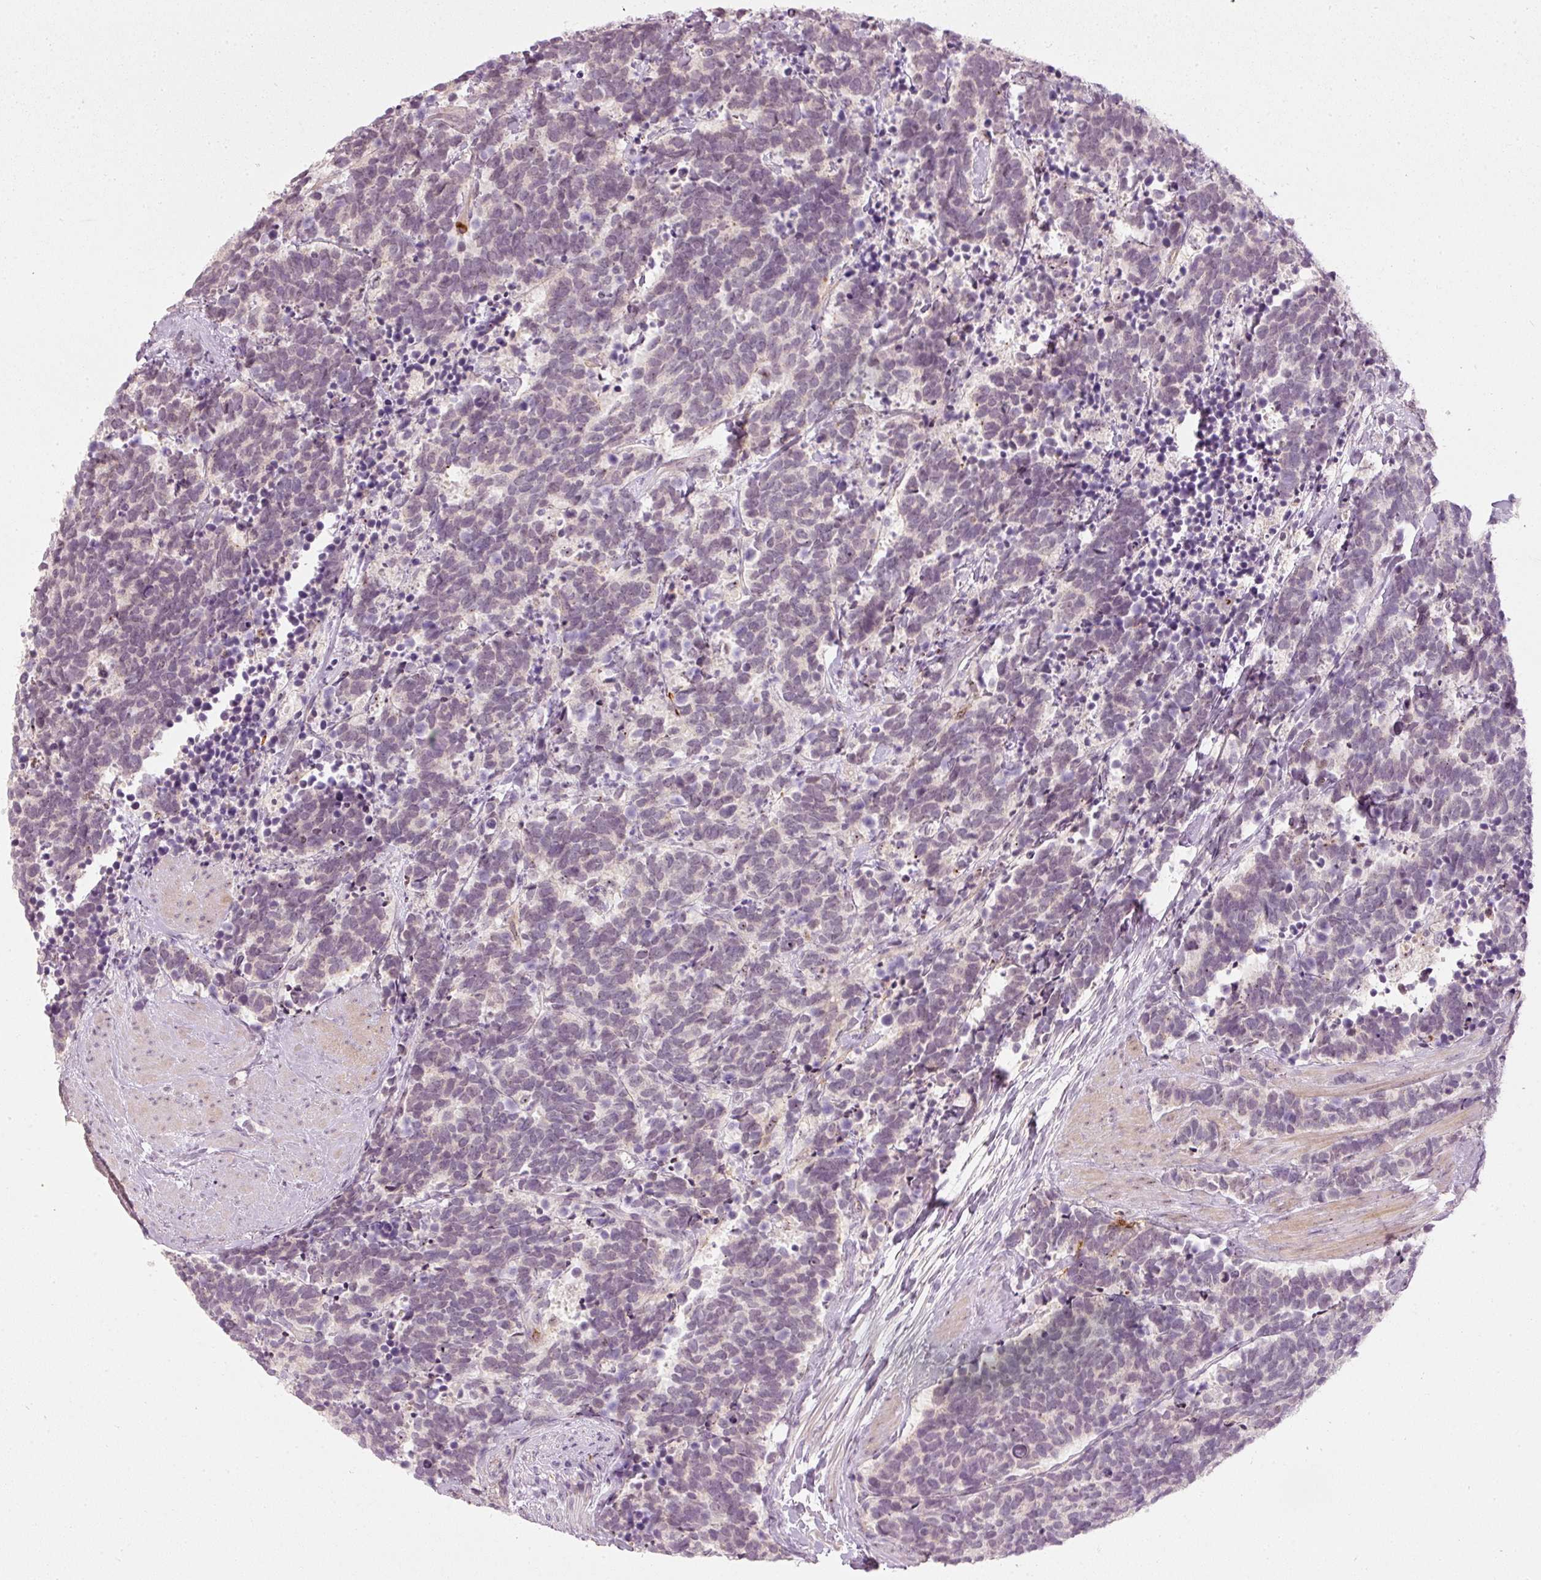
{"staining": {"intensity": "negative", "quantity": "none", "location": "none"}, "tissue": "carcinoid", "cell_type": "Tumor cells", "image_type": "cancer", "snomed": [{"axis": "morphology", "description": "Carcinoma, NOS"}, {"axis": "morphology", "description": "Carcinoid, malignant, NOS"}, {"axis": "topography", "description": "Prostate"}], "caption": "Immunohistochemistry (IHC) photomicrograph of carcinoid (malignant) stained for a protein (brown), which shows no staining in tumor cells.", "gene": "VCAM1", "patient": {"sex": "male", "age": 57}}